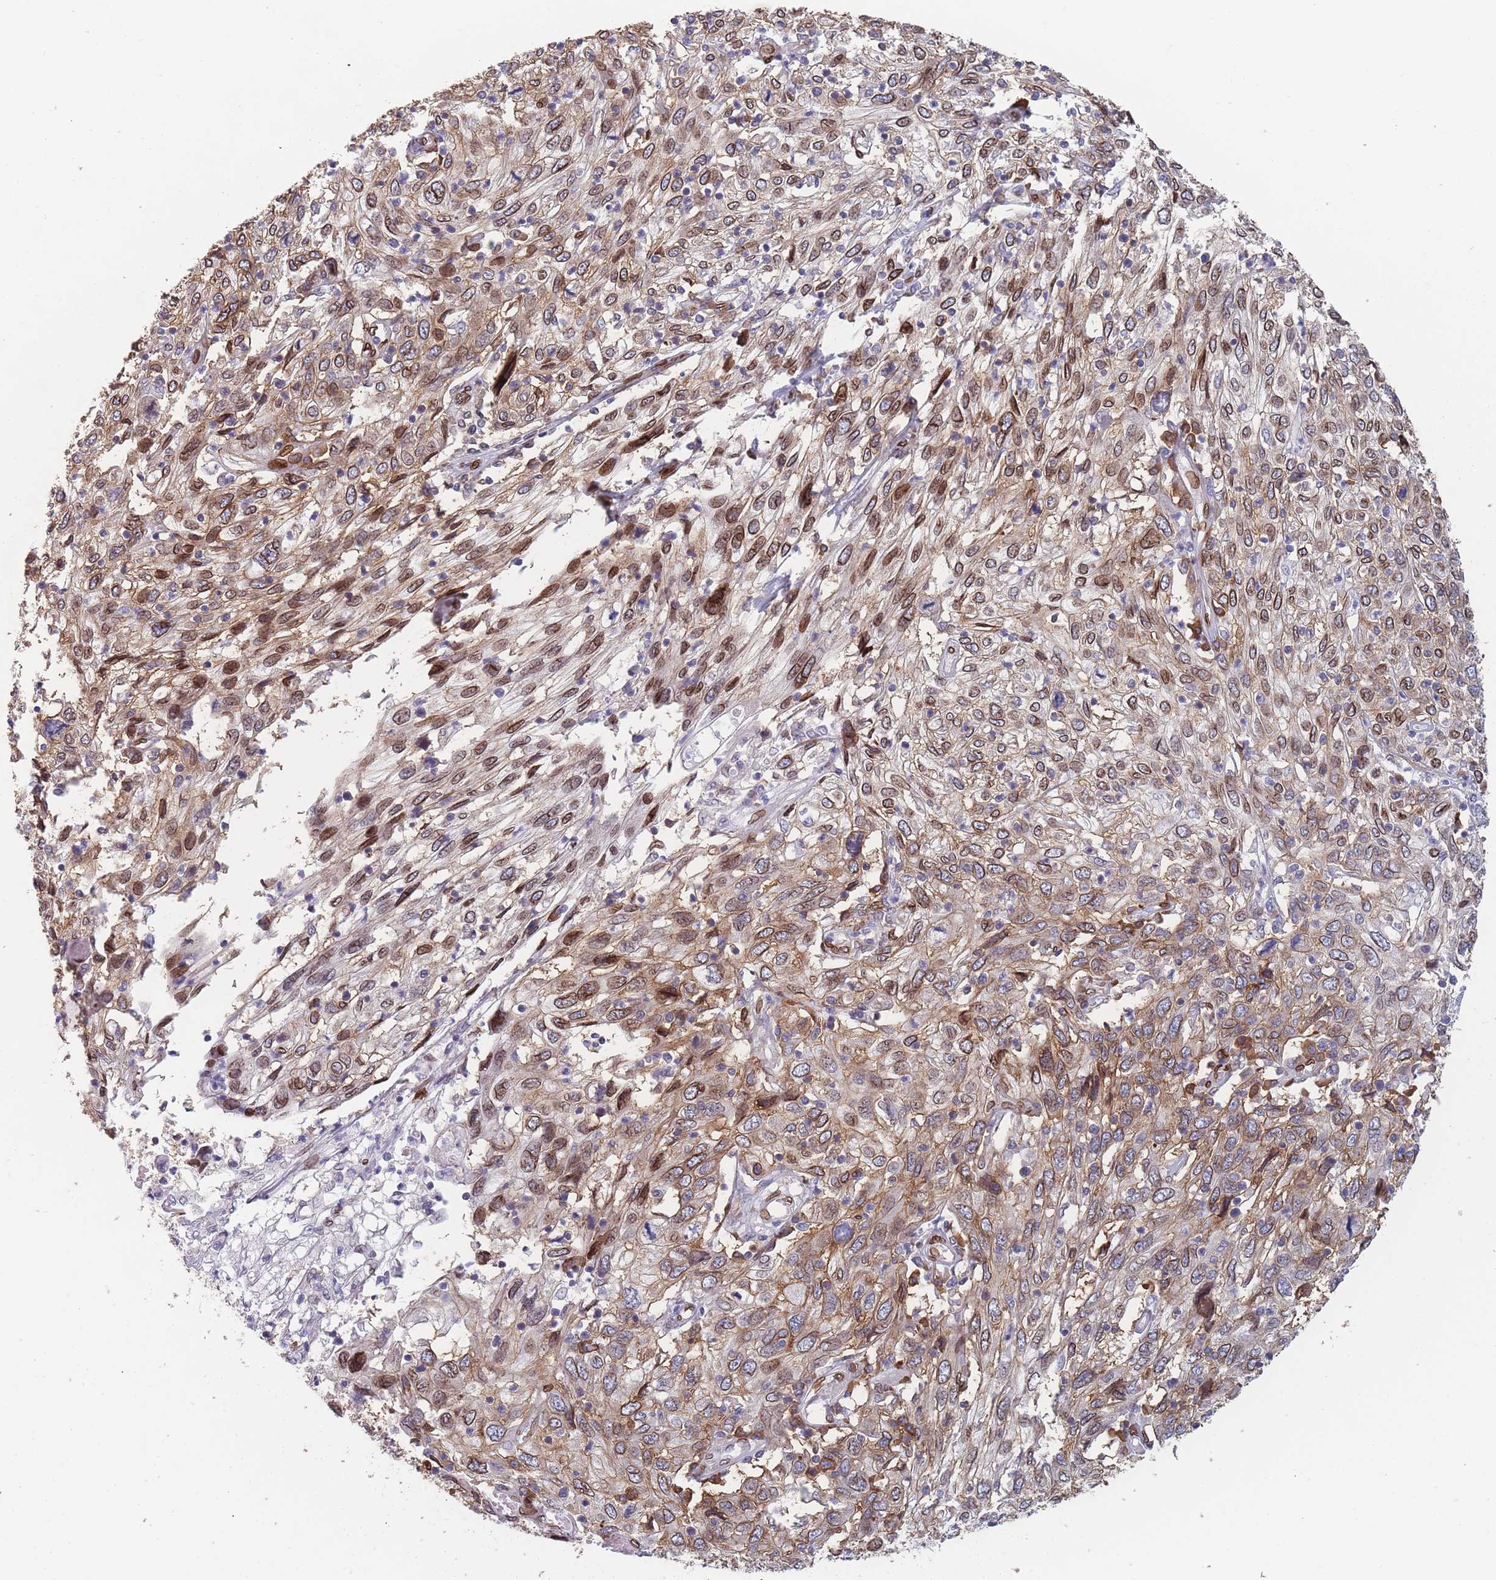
{"staining": {"intensity": "strong", "quantity": "25%-75%", "location": "cytoplasmic/membranous,nuclear"}, "tissue": "cervical cancer", "cell_type": "Tumor cells", "image_type": "cancer", "snomed": [{"axis": "morphology", "description": "Squamous cell carcinoma, NOS"}, {"axis": "topography", "description": "Cervix"}], "caption": "Human cervical cancer stained with a protein marker shows strong staining in tumor cells.", "gene": "ZBTB1", "patient": {"sex": "female", "age": 46}}